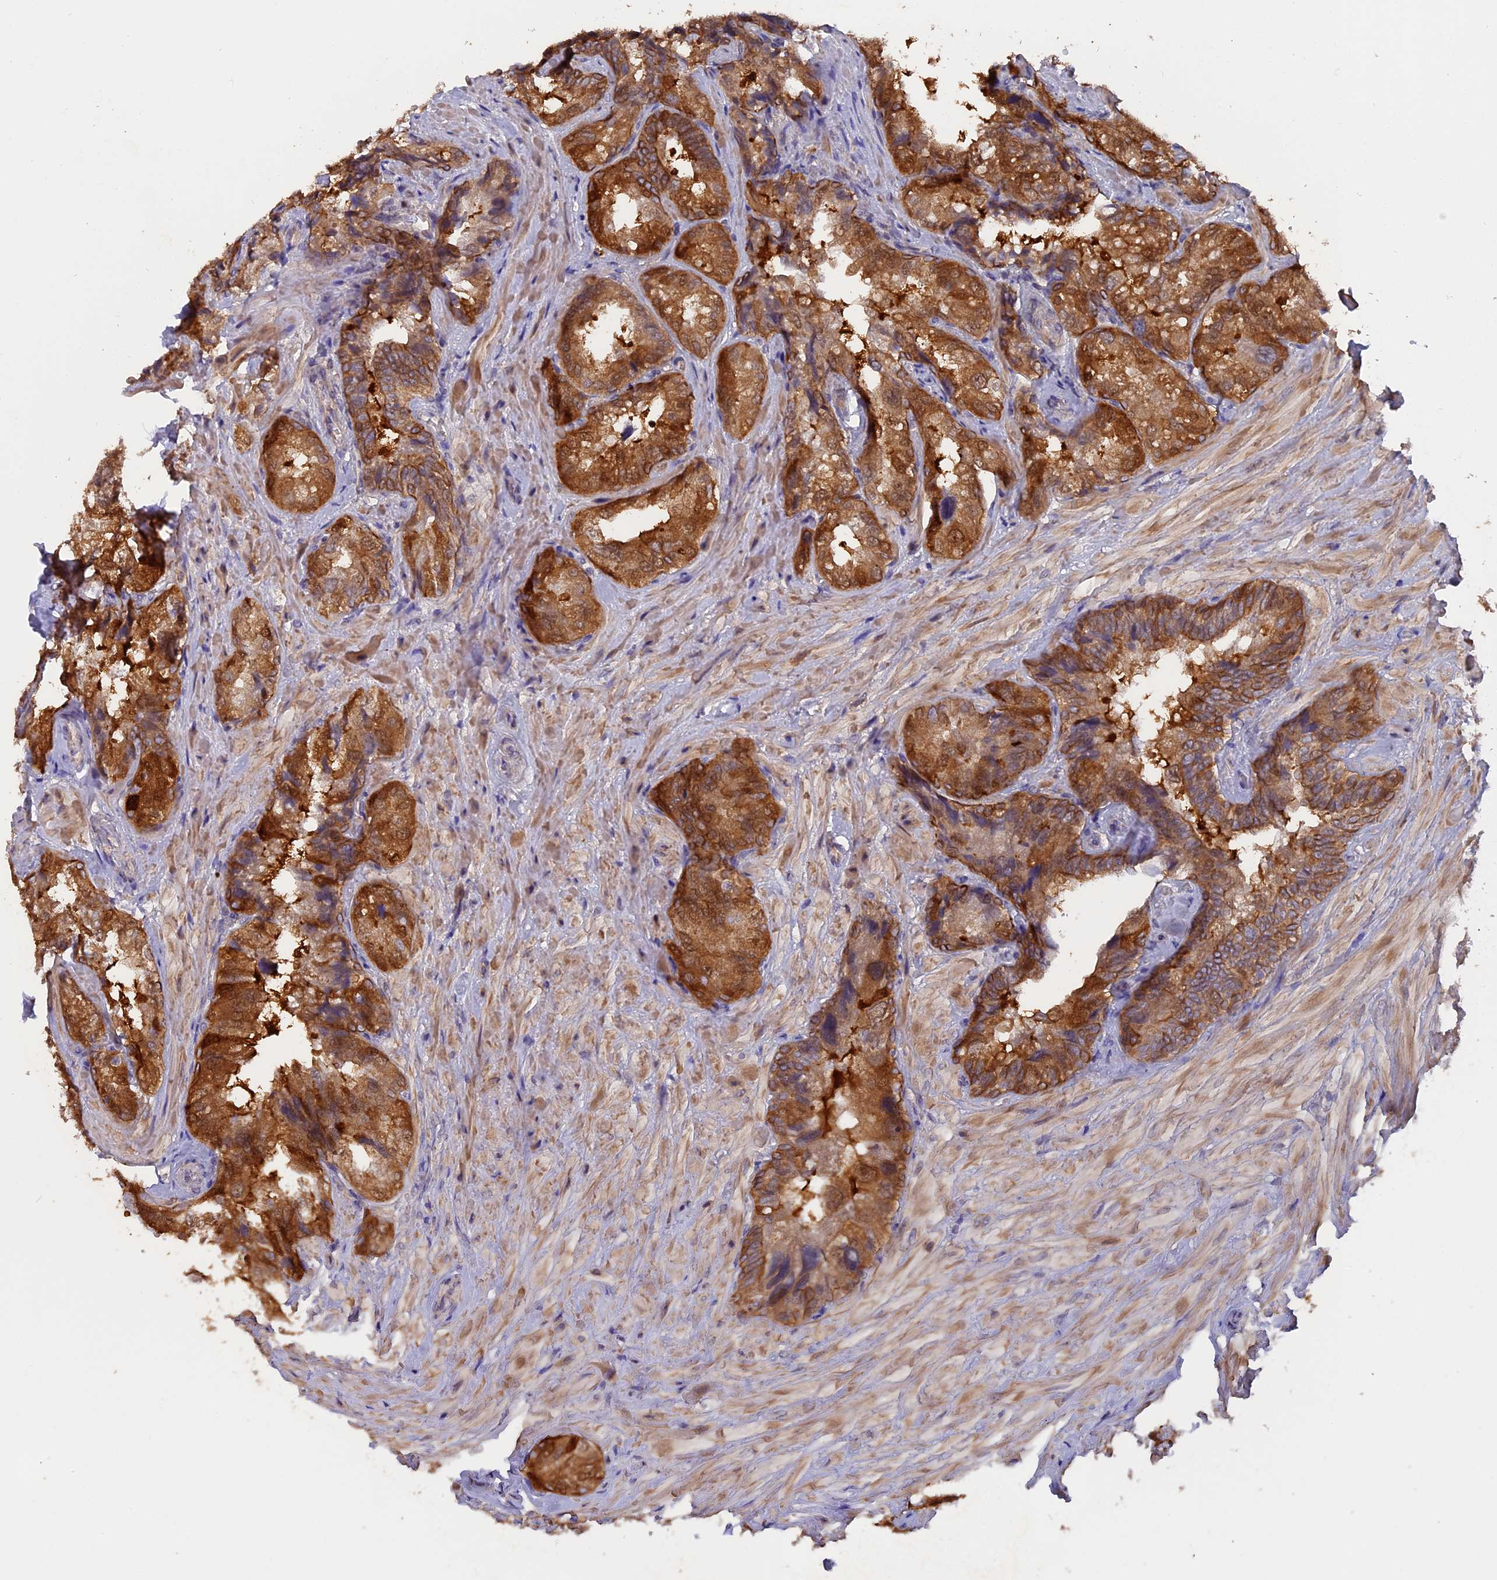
{"staining": {"intensity": "strong", "quantity": ">75%", "location": "cytoplasmic/membranous"}, "tissue": "seminal vesicle", "cell_type": "Glandular cells", "image_type": "normal", "snomed": [{"axis": "morphology", "description": "Normal tissue, NOS"}, {"axis": "topography", "description": "Prostate and seminal vesicle, NOS"}, {"axis": "topography", "description": "Prostate"}, {"axis": "topography", "description": "Seminal veicle"}], "caption": "Immunohistochemical staining of unremarkable seminal vesicle displays high levels of strong cytoplasmic/membranous positivity in approximately >75% of glandular cells.", "gene": "ZCCHC2", "patient": {"sex": "male", "age": 67}}